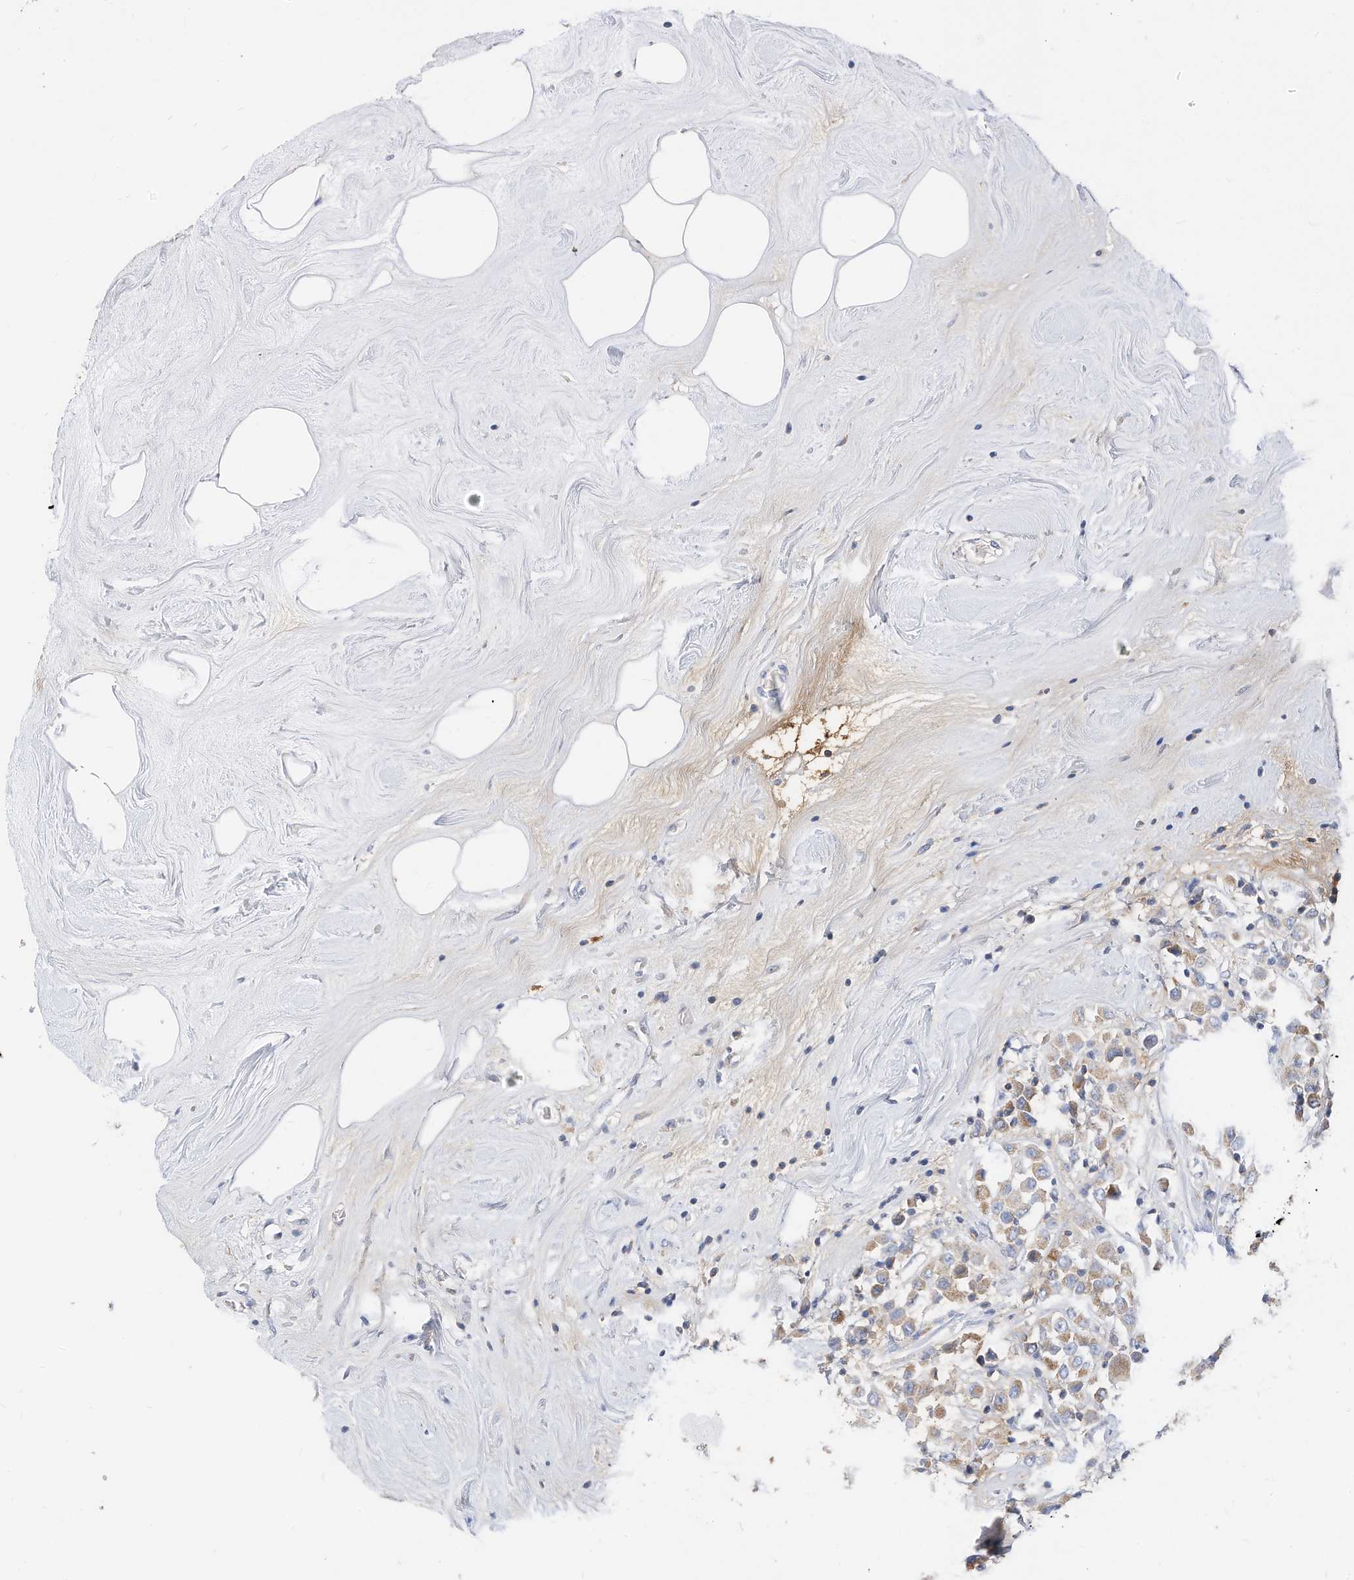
{"staining": {"intensity": "weak", "quantity": "25%-75%", "location": "cytoplasmic/membranous"}, "tissue": "breast cancer", "cell_type": "Tumor cells", "image_type": "cancer", "snomed": [{"axis": "morphology", "description": "Duct carcinoma"}, {"axis": "topography", "description": "Breast"}], "caption": "Immunohistochemical staining of breast cancer (invasive ductal carcinoma) shows low levels of weak cytoplasmic/membranous staining in approximately 25%-75% of tumor cells.", "gene": "RHOH", "patient": {"sex": "female", "age": 61}}